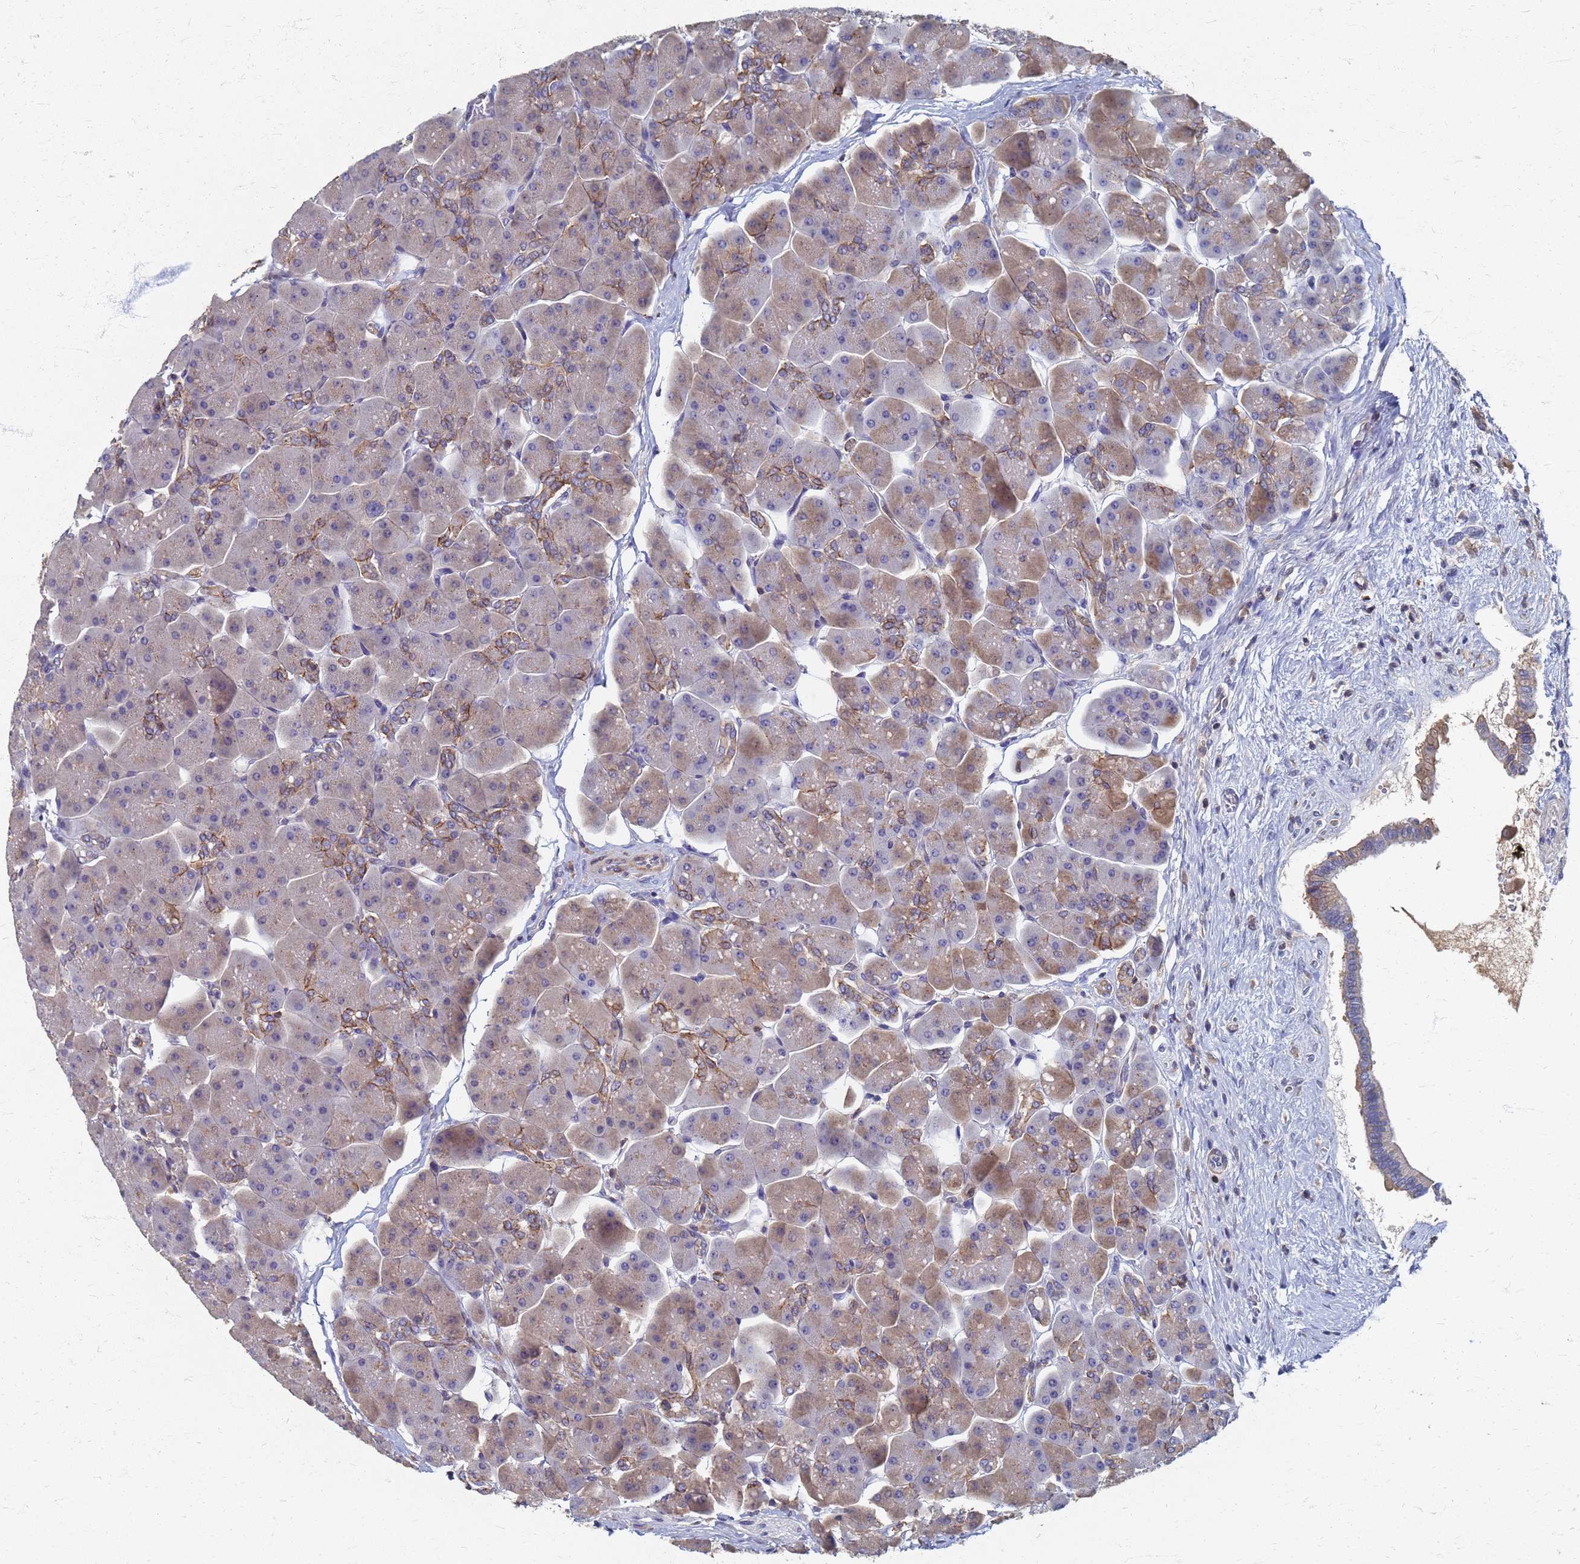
{"staining": {"intensity": "moderate", "quantity": "25%-75%", "location": "cytoplasmic/membranous"}, "tissue": "pancreas", "cell_type": "Exocrine glandular cells", "image_type": "normal", "snomed": [{"axis": "morphology", "description": "Normal tissue, NOS"}, {"axis": "topography", "description": "Pancreas"}], "caption": "This photomicrograph reveals IHC staining of normal pancreas, with medium moderate cytoplasmic/membranous expression in approximately 25%-75% of exocrine glandular cells.", "gene": "KRCC1", "patient": {"sex": "male", "age": 66}}